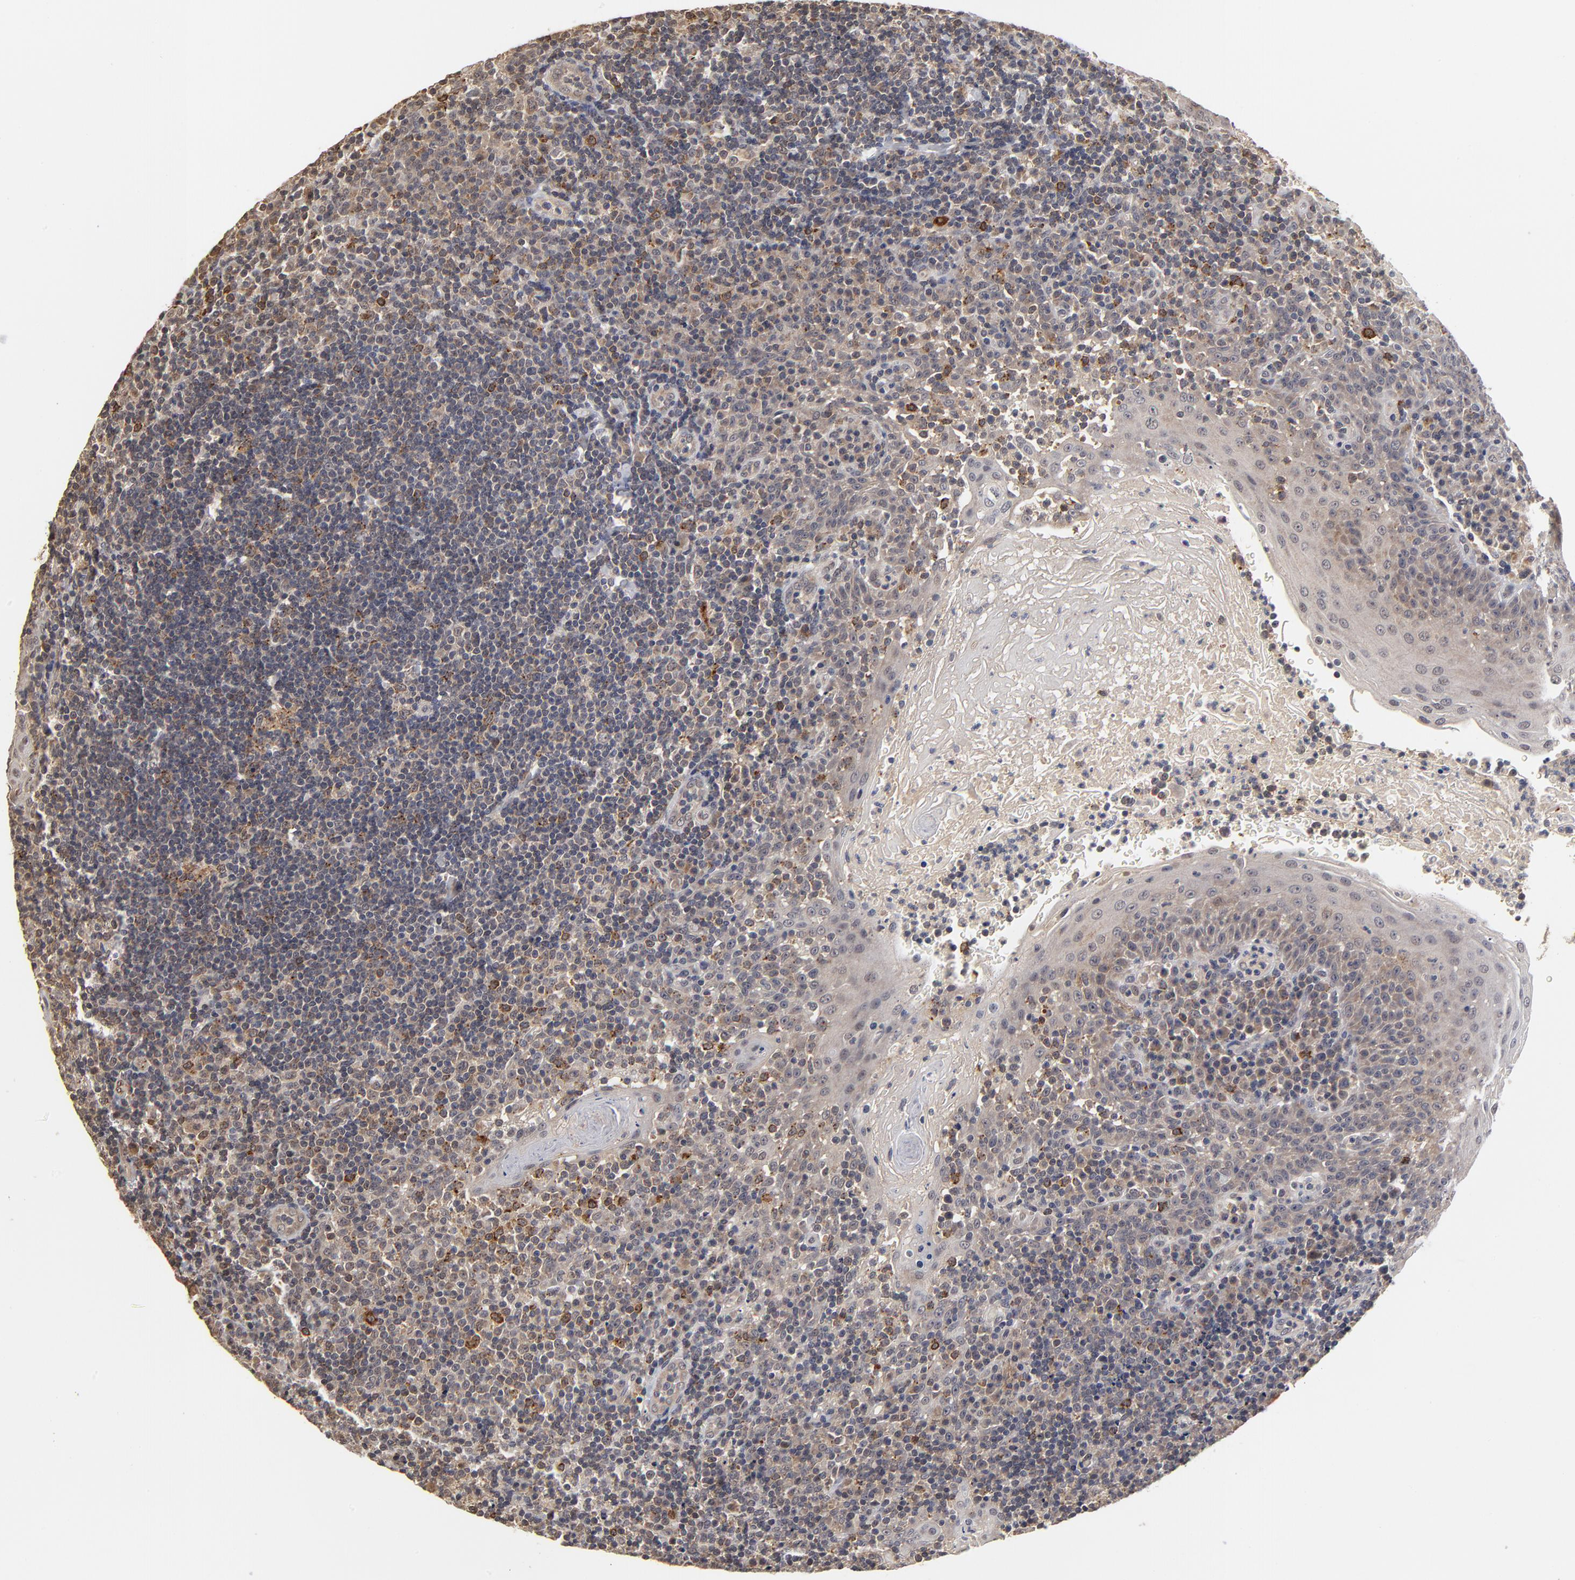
{"staining": {"intensity": "moderate", "quantity": ">75%", "location": "cytoplasmic/membranous"}, "tissue": "tonsil", "cell_type": "Germinal center cells", "image_type": "normal", "snomed": [{"axis": "morphology", "description": "Normal tissue, NOS"}, {"axis": "topography", "description": "Tonsil"}], "caption": "Immunohistochemistry (IHC) image of normal tonsil stained for a protein (brown), which exhibits medium levels of moderate cytoplasmic/membranous staining in approximately >75% of germinal center cells.", "gene": "ASB8", "patient": {"sex": "female", "age": 40}}